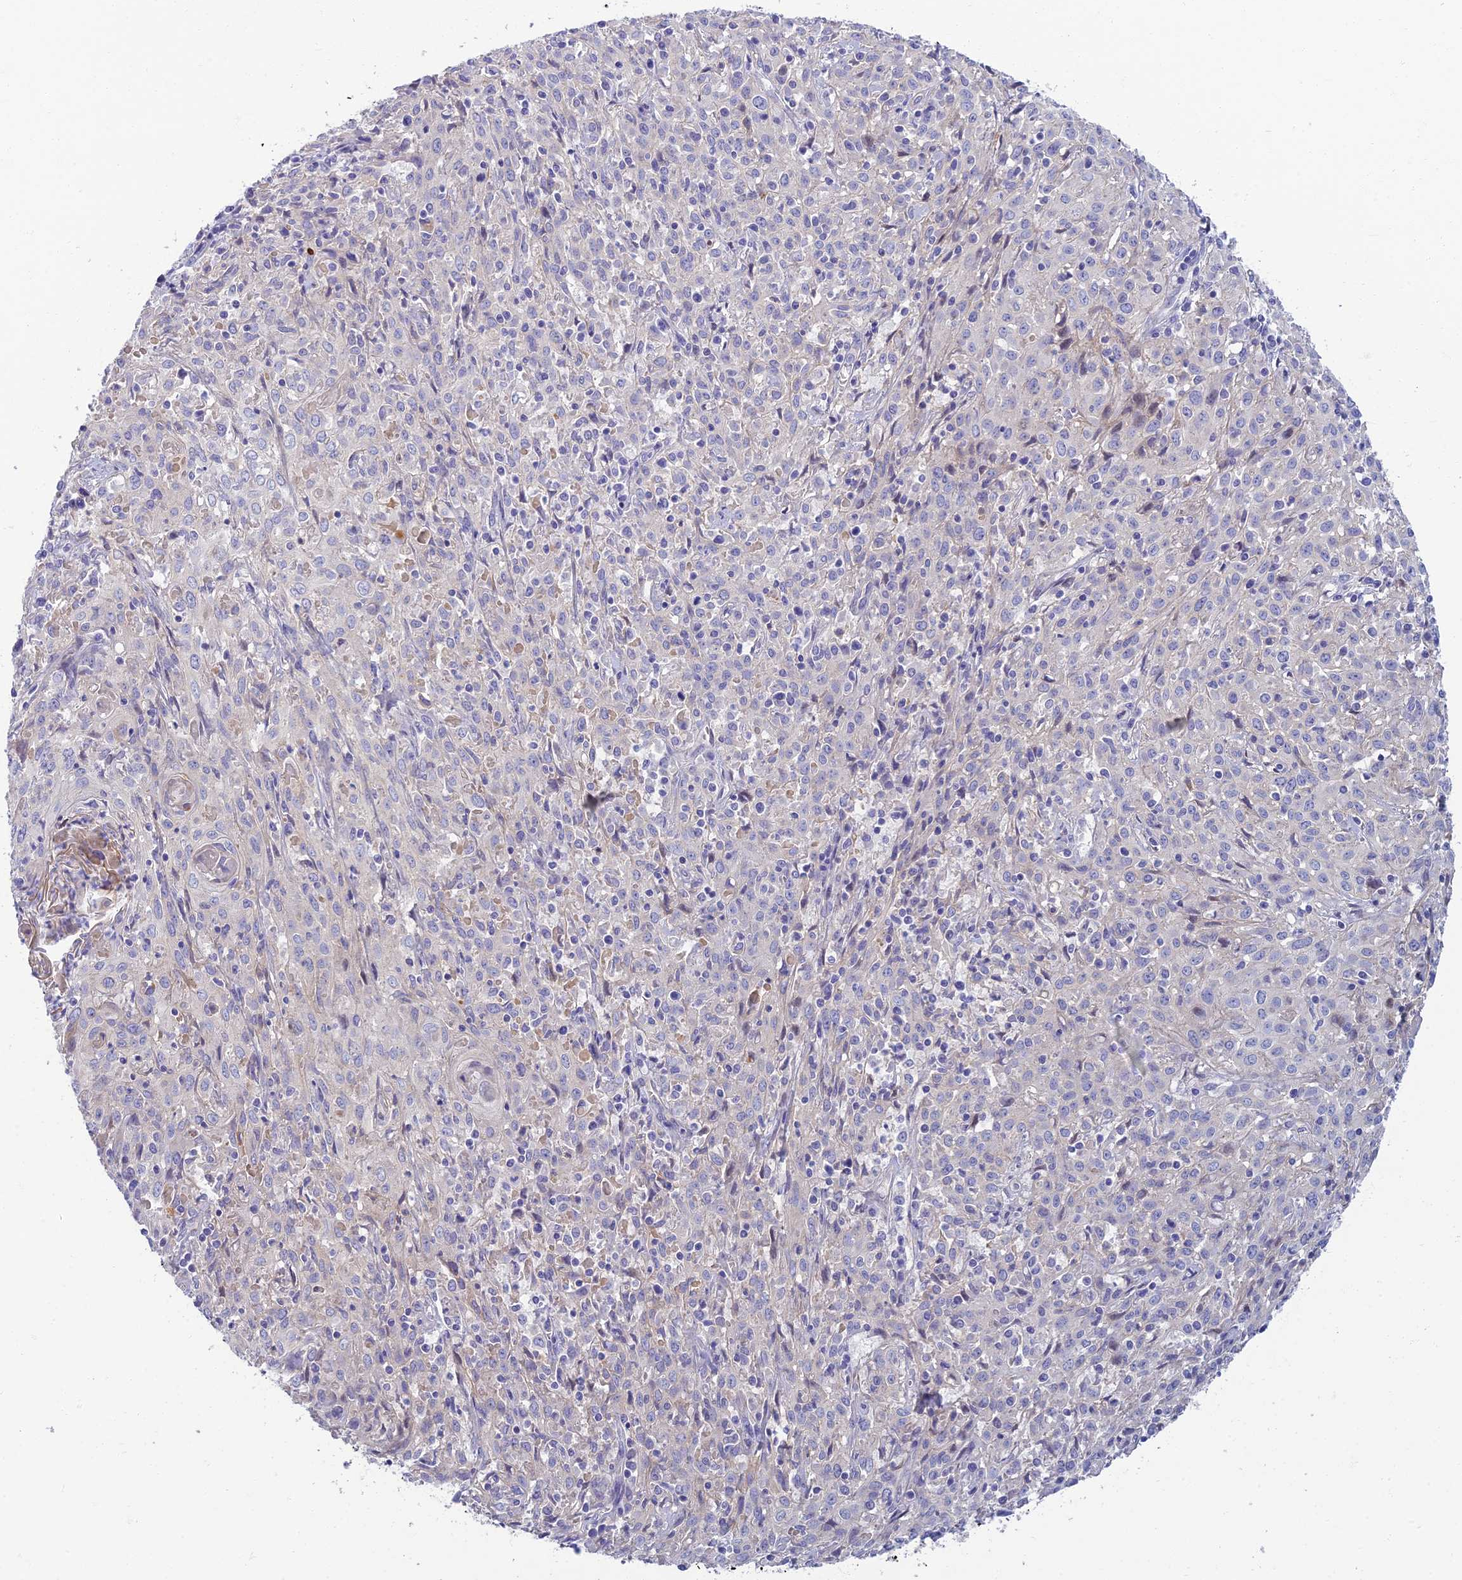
{"staining": {"intensity": "negative", "quantity": "none", "location": "none"}, "tissue": "cervical cancer", "cell_type": "Tumor cells", "image_type": "cancer", "snomed": [{"axis": "morphology", "description": "Squamous cell carcinoma, NOS"}, {"axis": "topography", "description": "Cervix"}], "caption": "IHC of cervical squamous cell carcinoma demonstrates no expression in tumor cells. The staining was performed using DAB (3,3'-diaminobenzidine) to visualize the protein expression in brown, while the nuclei were stained in blue with hematoxylin (Magnification: 20x).", "gene": "NEURL1", "patient": {"sex": "female", "age": 57}}